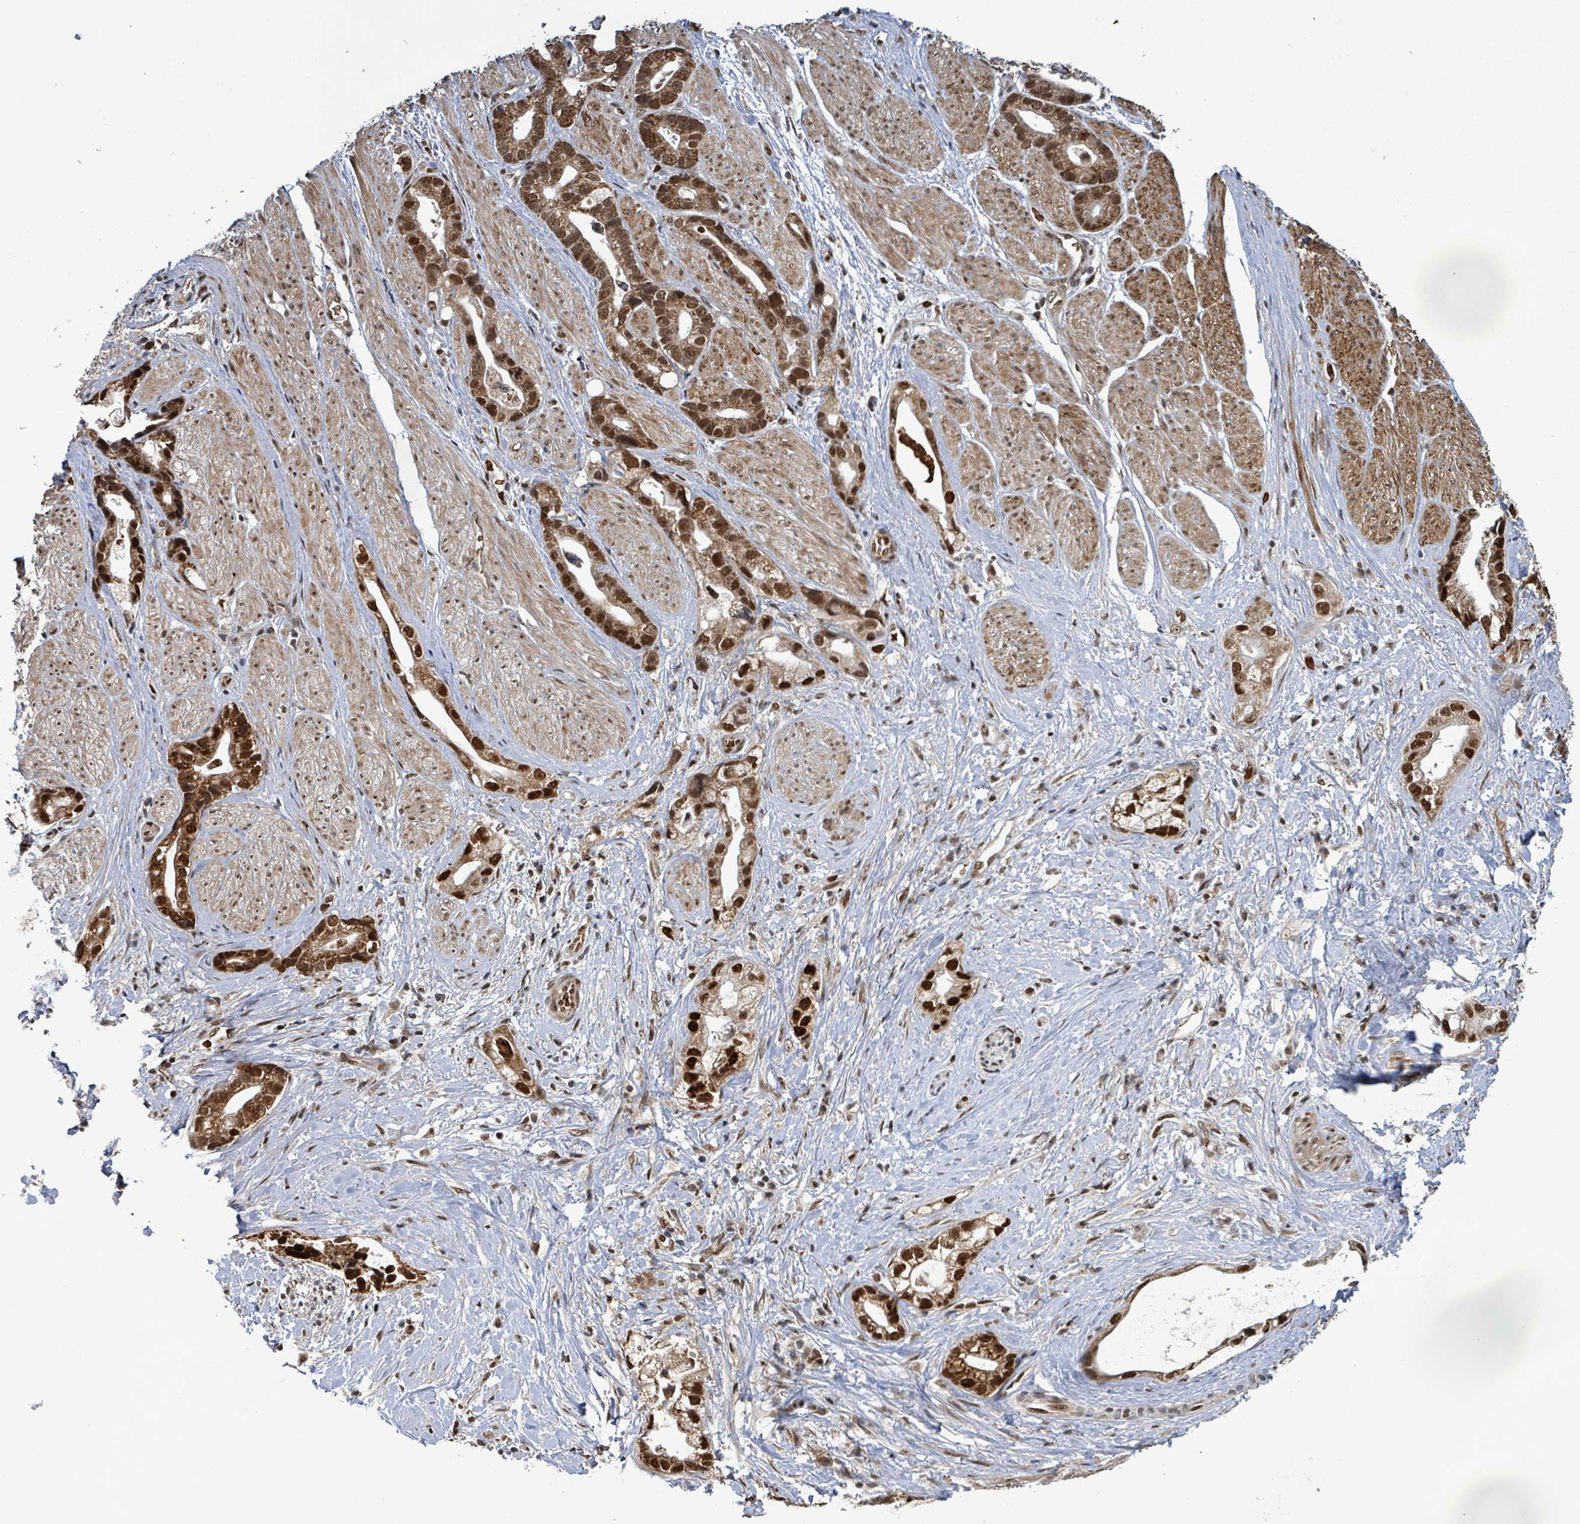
{"staining": {"intensity": "strong", "quantity": ">75%", "location": "cytoplasmic/membranous,nuclear"}, "tissue": "stomach cancer", "cell_type": "Tumor cells", "image_type": "cancer", "snomed": [{"axis": "morphology", "description": "Adenocarcinoma, NOS"}, {"axis": "topography", "description": "Stomach"}], "caption": "This is an image of immunohistochemistry (IHC) staining of stomach cancer, which shows strong positivity in the cytoplasmic/membranous and nuclear of tumor cells.", "gene": "PATZ1", "patient": {"sex": "male", "age": 55}}